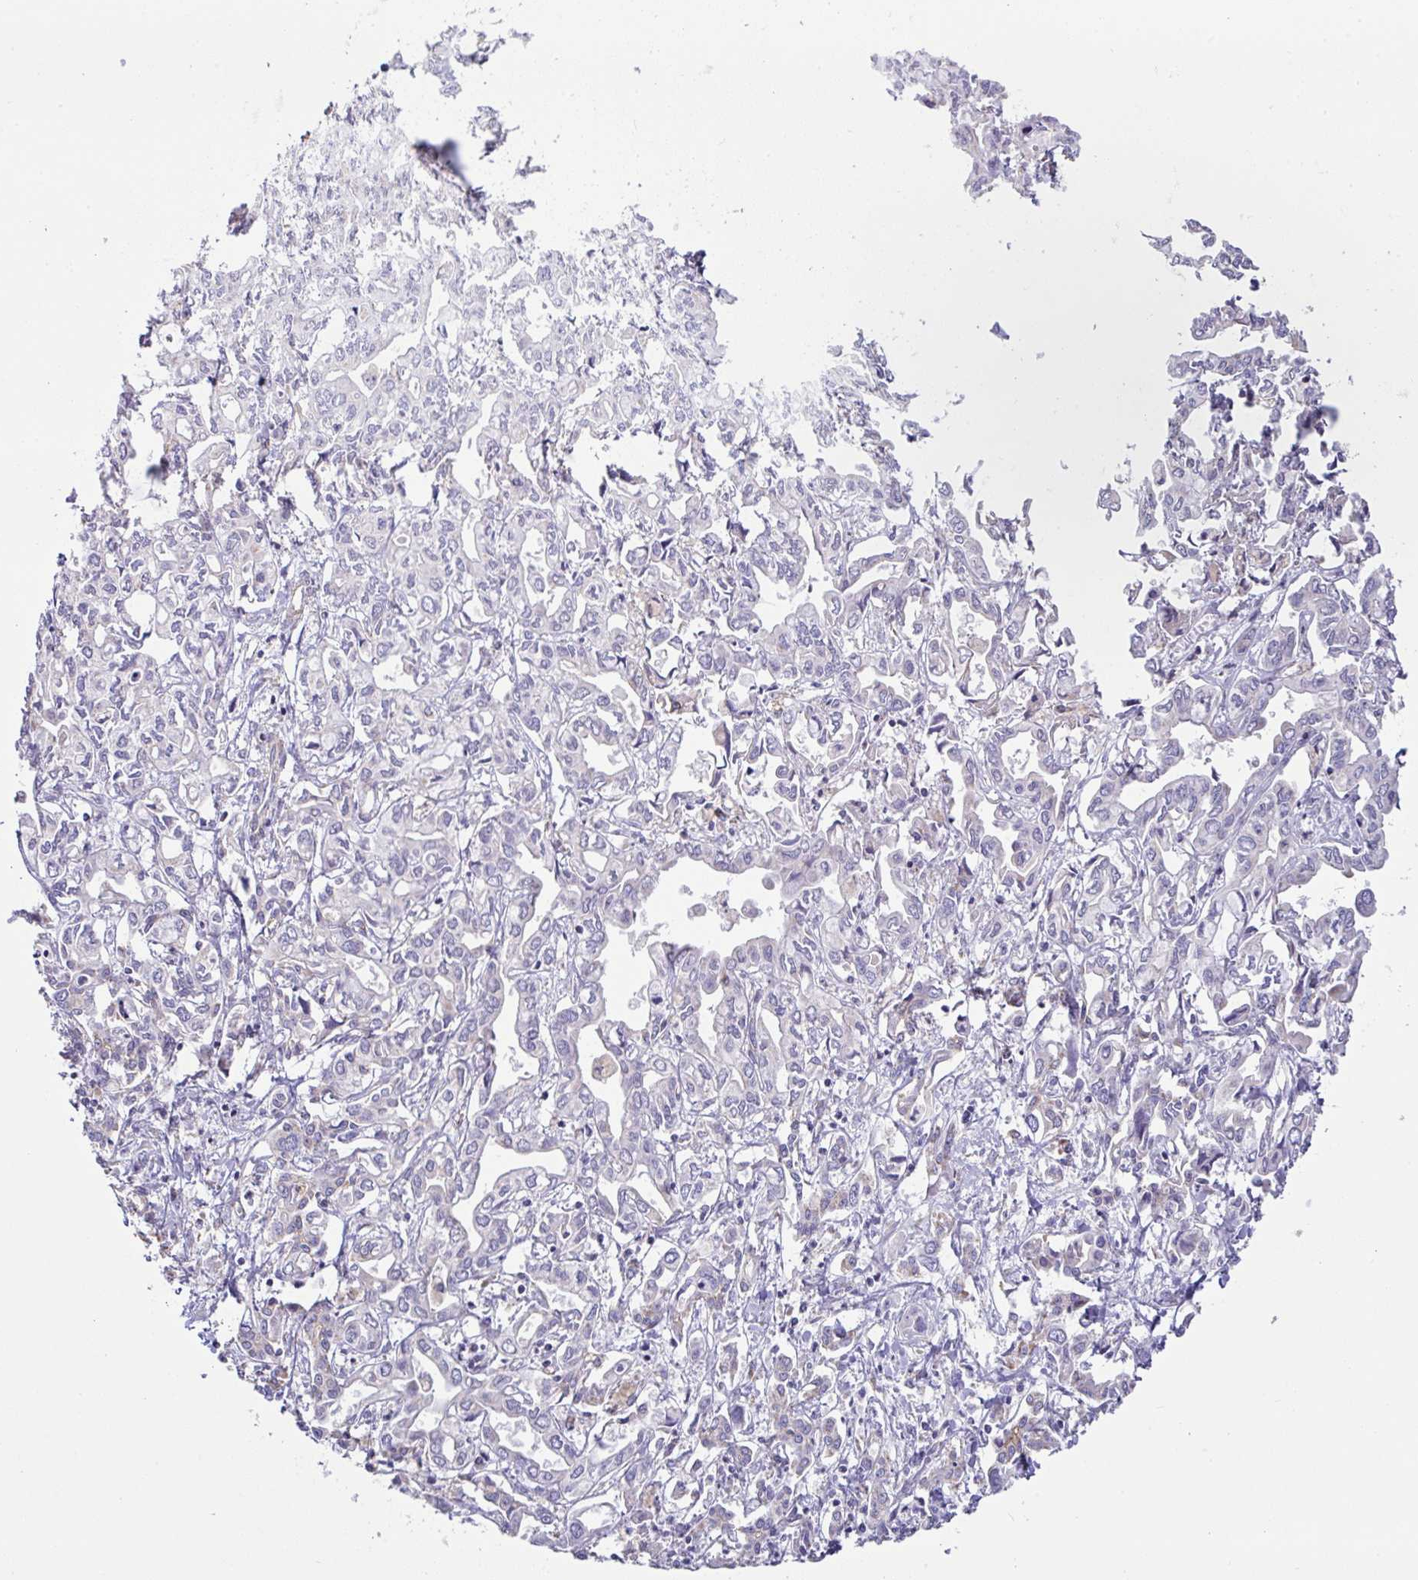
{"staining": {"intensity": "negative", "quantity": "none", "location": "none"}, "tissue": "liver cancer", "cell_type": "Tumor cells", "image_type": "cancer", "snomed": [{"axis": "morphology", "description": "Cholangiocarcinoma"}, {"axis": "topography", "description": "Liver"}], "caption": "Liver cancer was stained to show a protein in brown. There is no significant staining in tumor cells.", "gene": "DOK7", "patient": {"sex": "female", "age": 64}}